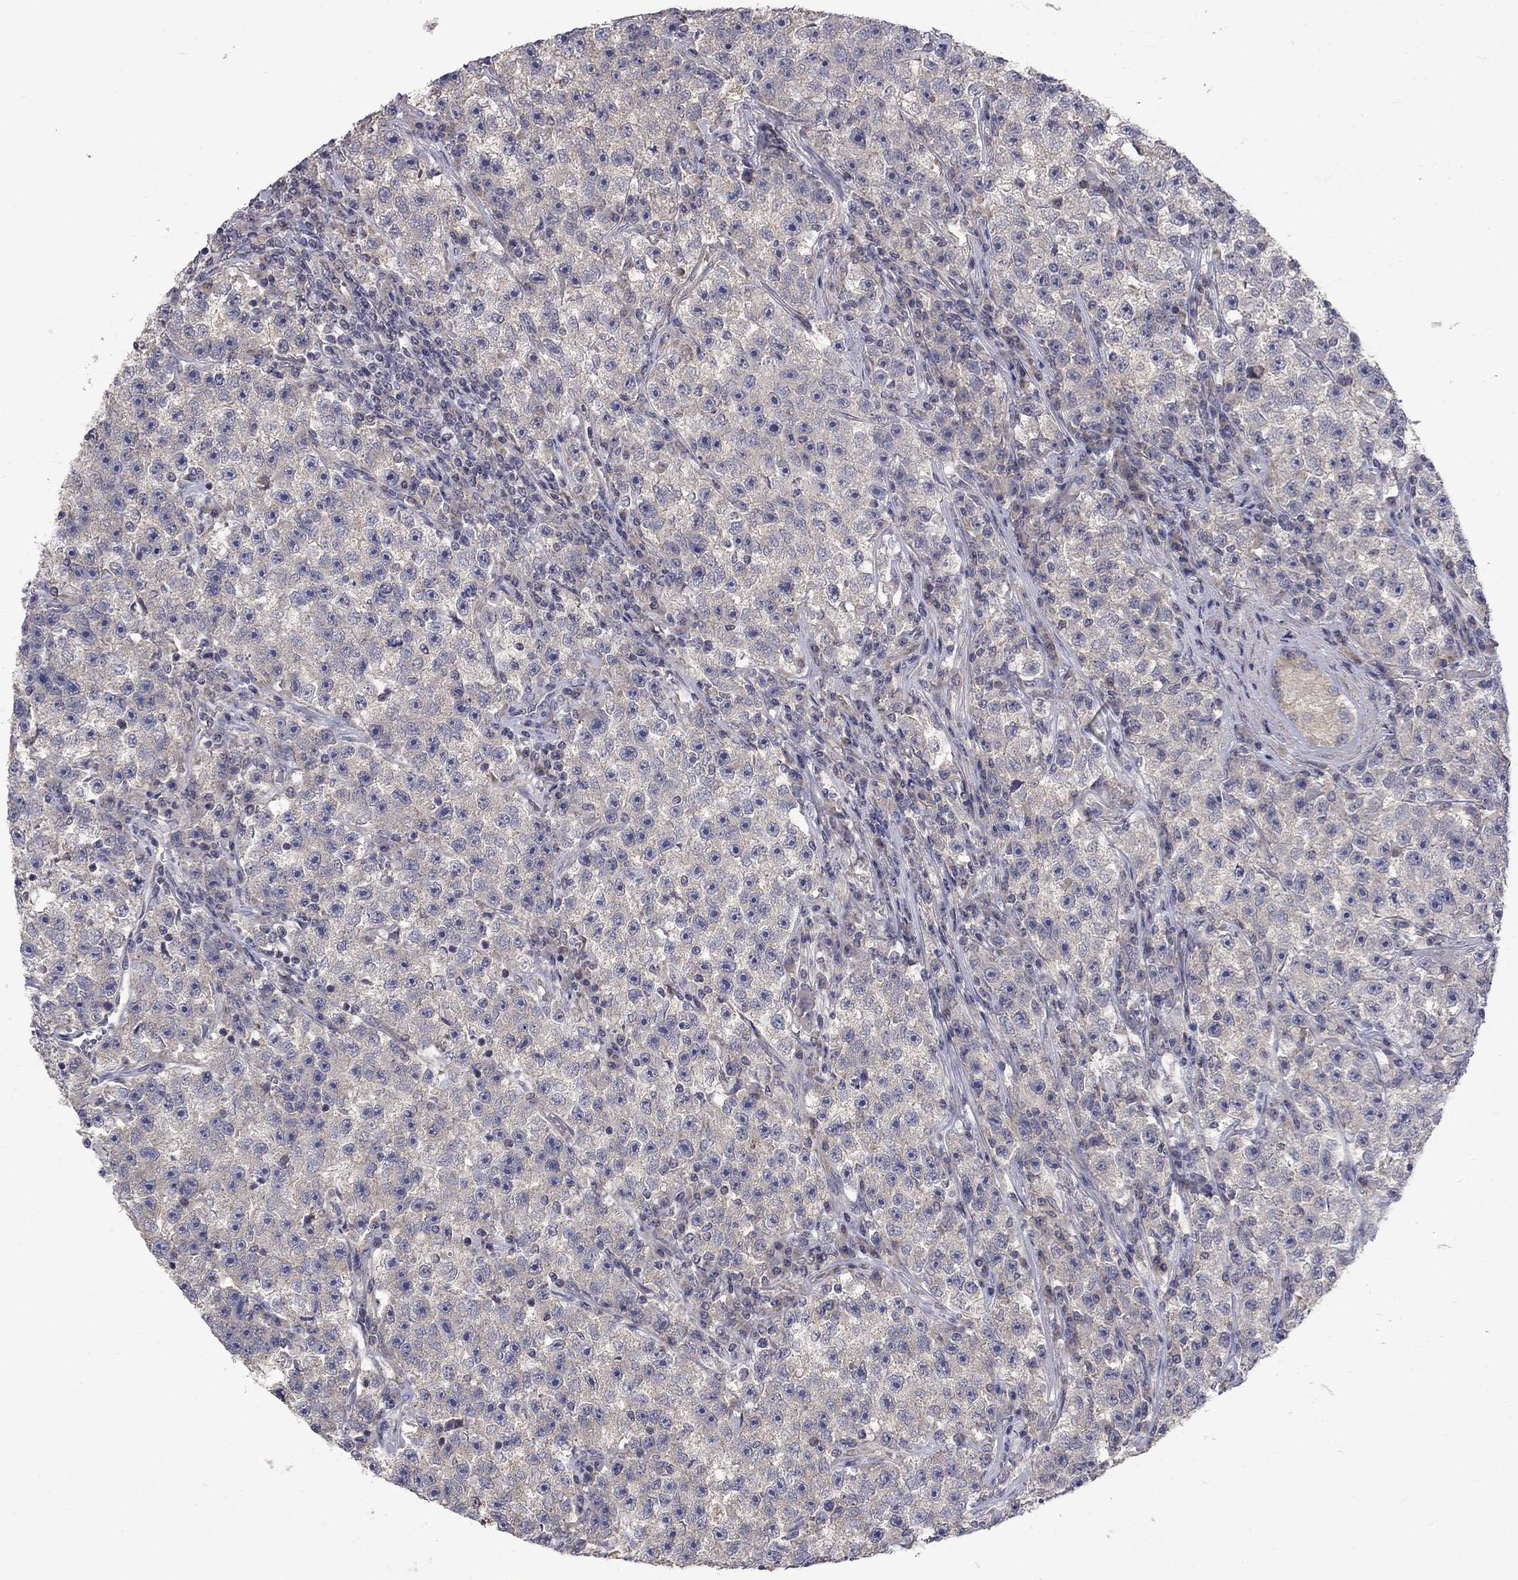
{"staining": {"intensity": "negative", "quantity": "none", "location": "none"}, "tissue": "testis cancer", "cell_type": "Tumor cells", "image_type": "cancer", "snomed": [{"axis": "morphology", "description": "Seminoma, NOS"}, {"axis": "topography", "description": "Testis"}], "caption": "Image shows no significant protein staining in tumor cells of testis seminoma.", "gene": "SLC39A14", "patient": {"sex": "male", "age": 22}}